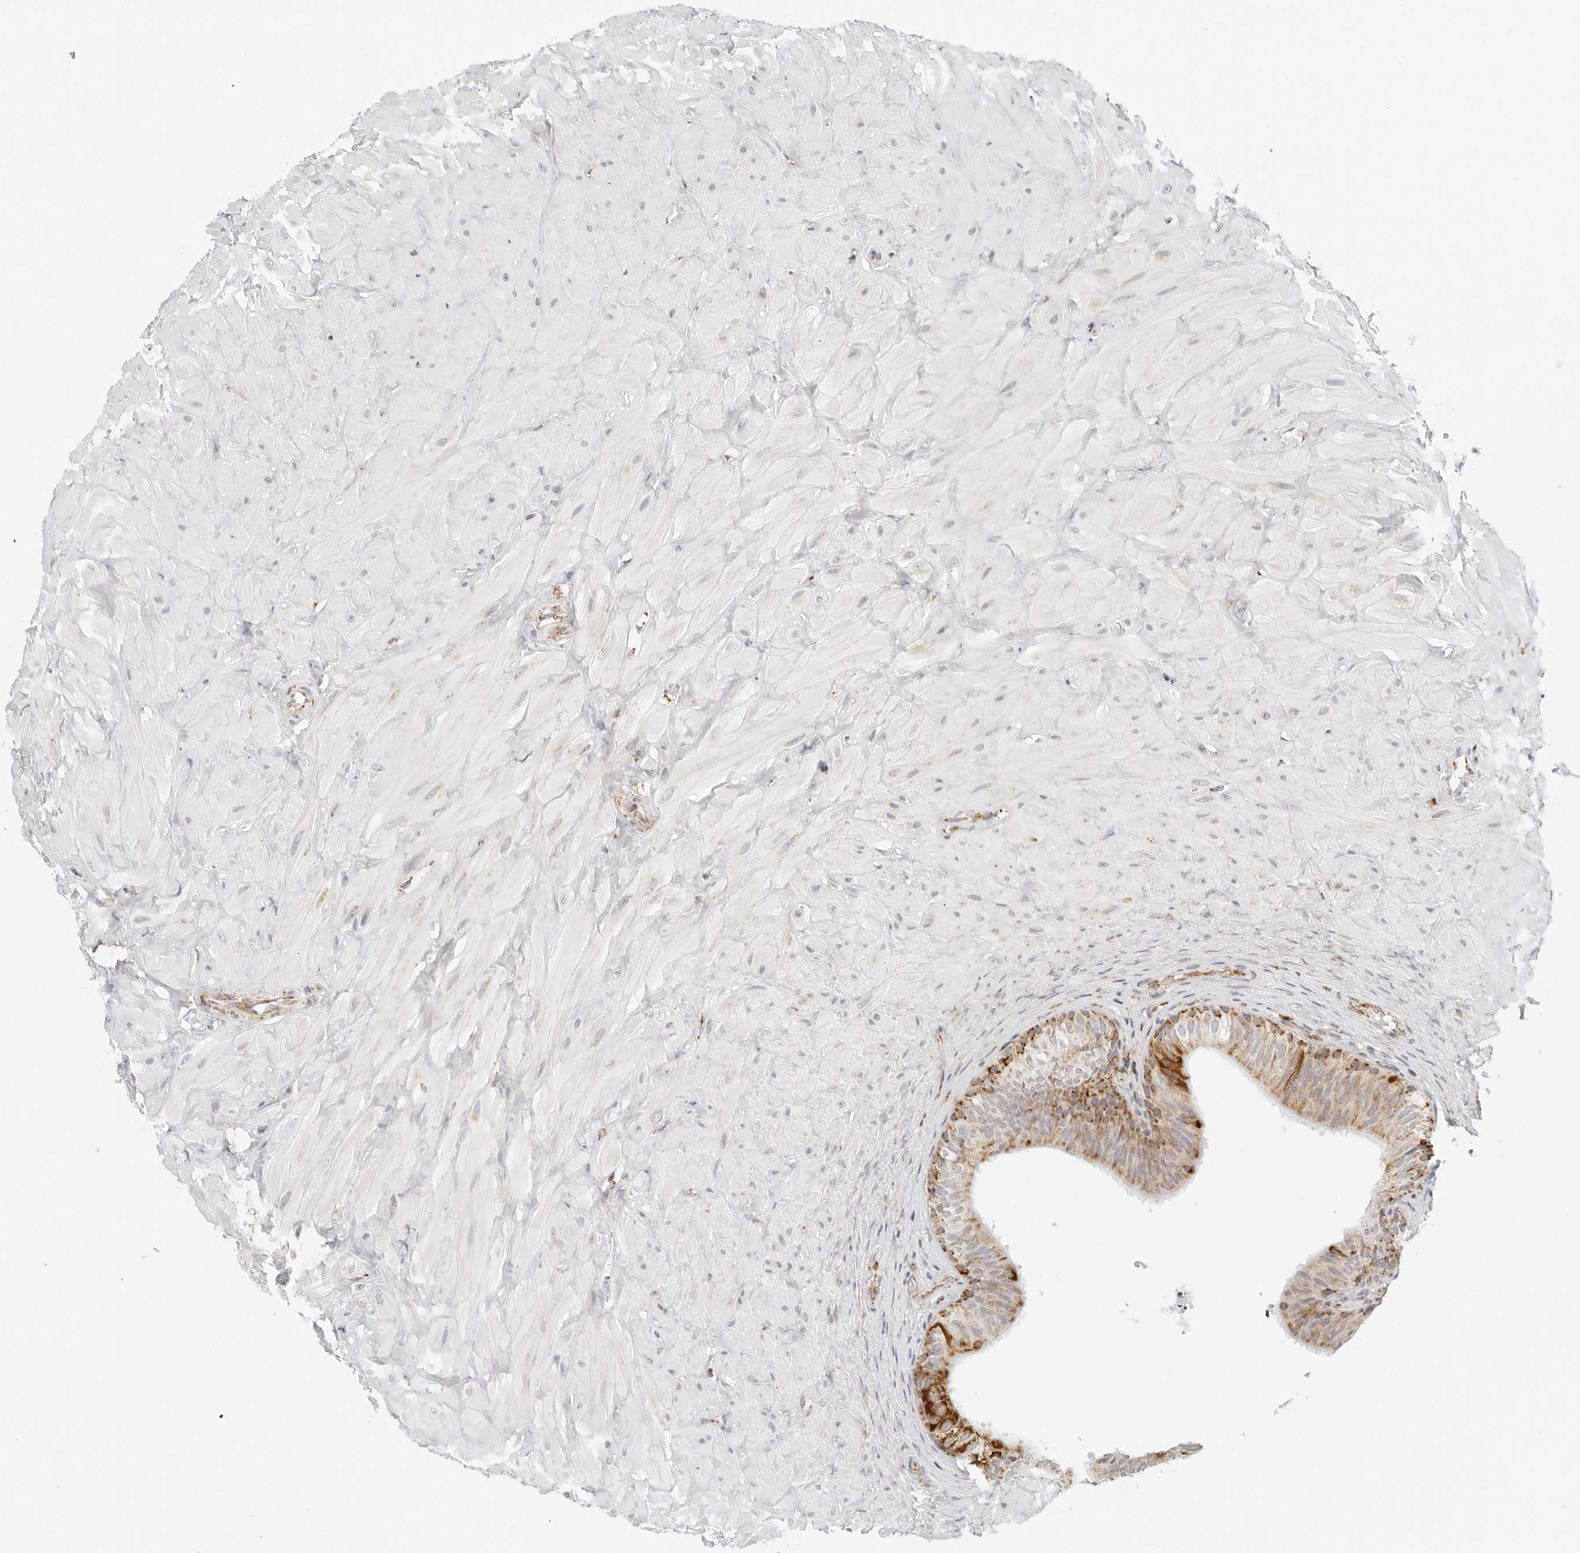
{"staining": {"intensity": "strong", "quantity": "25%-75%", "location": "cytoplasmic/membranous"}, "tissue": "epididymis", "cell_type": "Glandular cells", "image_type": "normal", "snomed": [{"axis": "morphology", "description": "Normal tissue, NOS"}, {"axis": "topography", "description": "Soft tissue"}, {"axis": "topography", "description": "Epididymis"}], "caption": "Glandular cells exhibit high levels of strong cytoplasmic/membranous staining in about 25%-75% of cells in benign epididymis.", "gene": "RC3H1", "patient": {"sex": "male", "age": 26}}